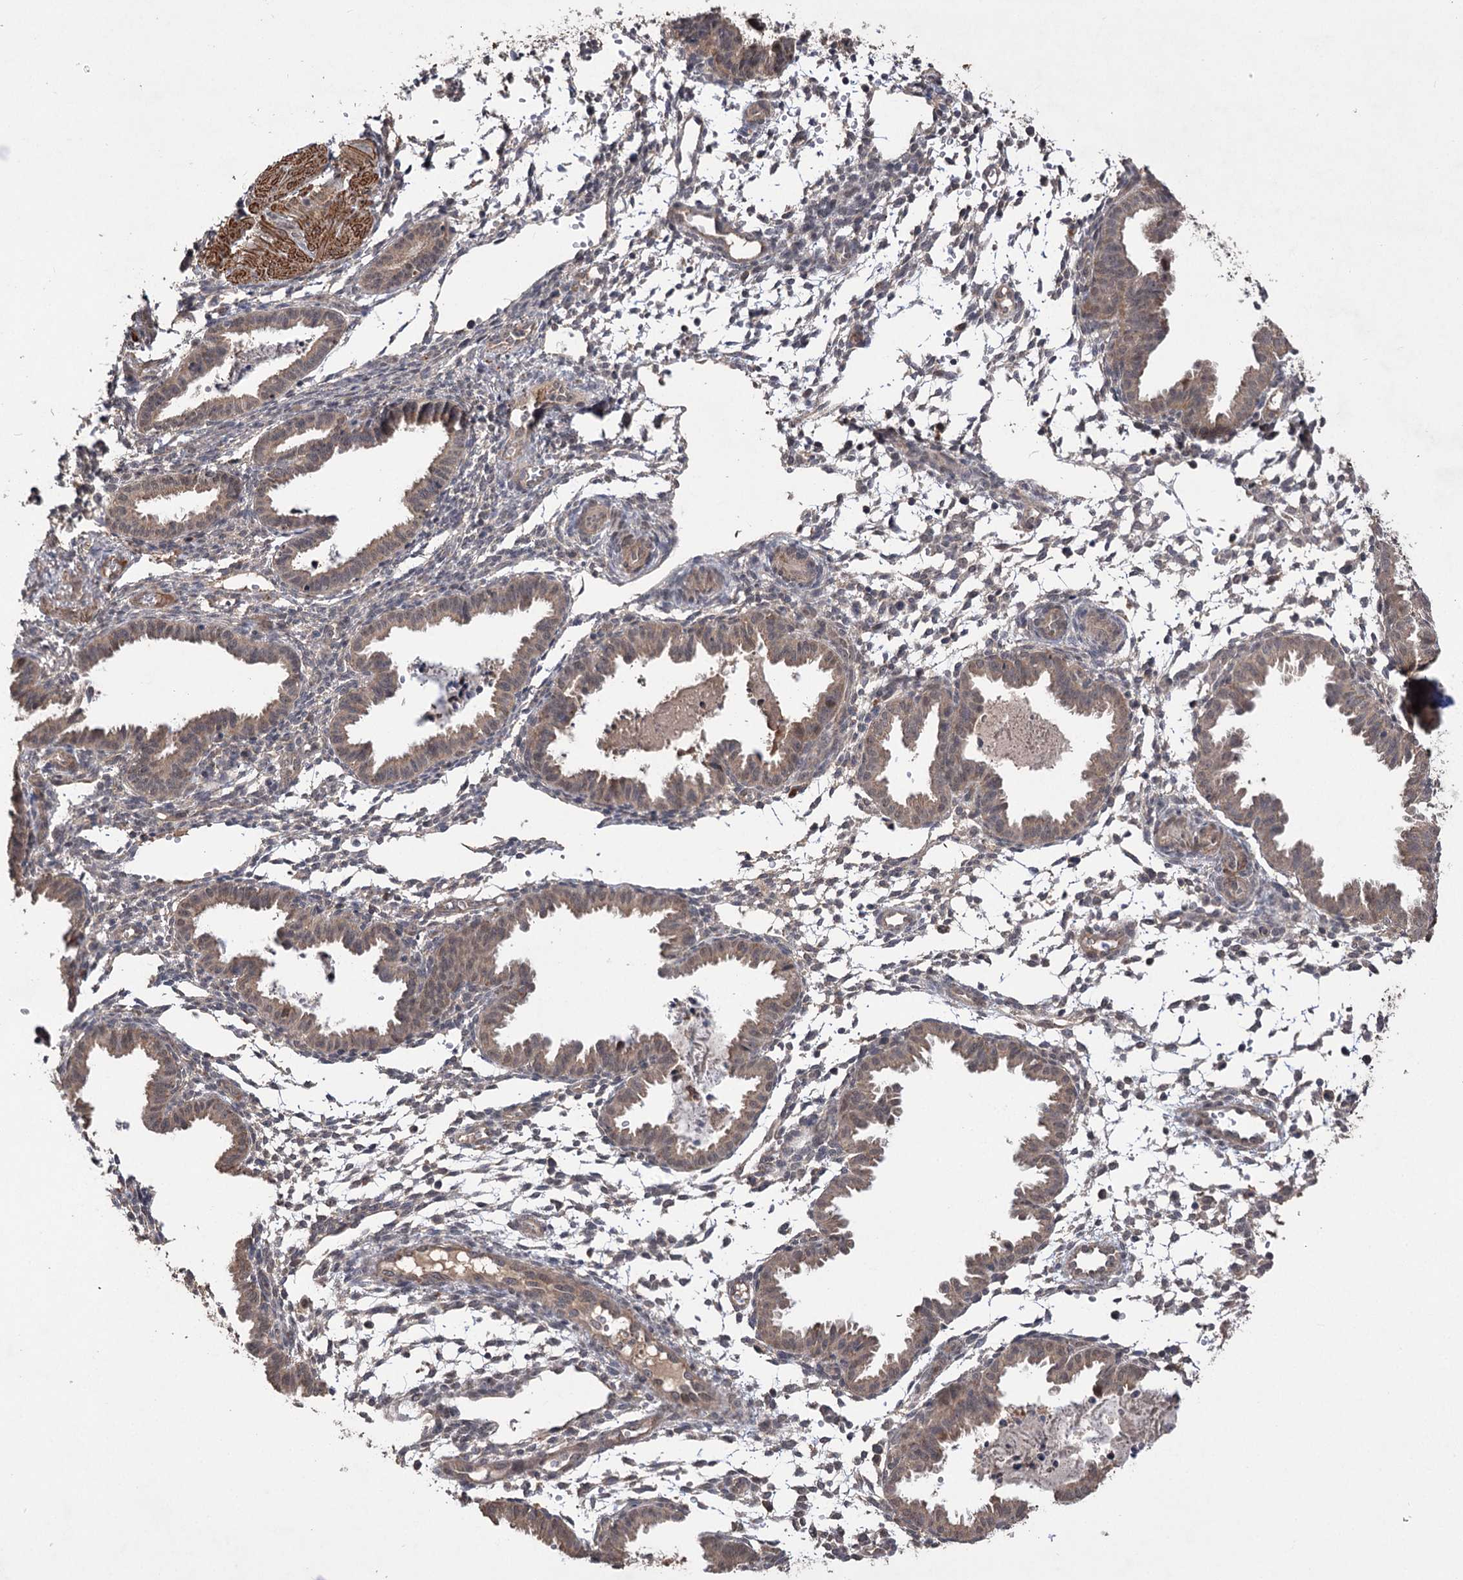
{"staining": {"intensity": "moderate", "quantity": "25%-75%", "location": "cytoplasmic/membranous,nuclear"}, "tissue": "endometrium", "cell_type": "Cells in endometrial stroma", "image_type": "normal", "snomed": [{"axis": "morphology", "description": "Normal tissue, NOS"}, {"axis": "topography", "description": "Endometrium"}], "caption": "DAB (3,3'-diaminobenzidine) immunohistochemical staining of unremarkable human endometrium shows moderate cytoplasmic/membranous,nuclear protein expression in about 25%-75% of cells in endometrial stroma.", "gene": "TENM2", "patient": {"sex": "female", "age": 33}}